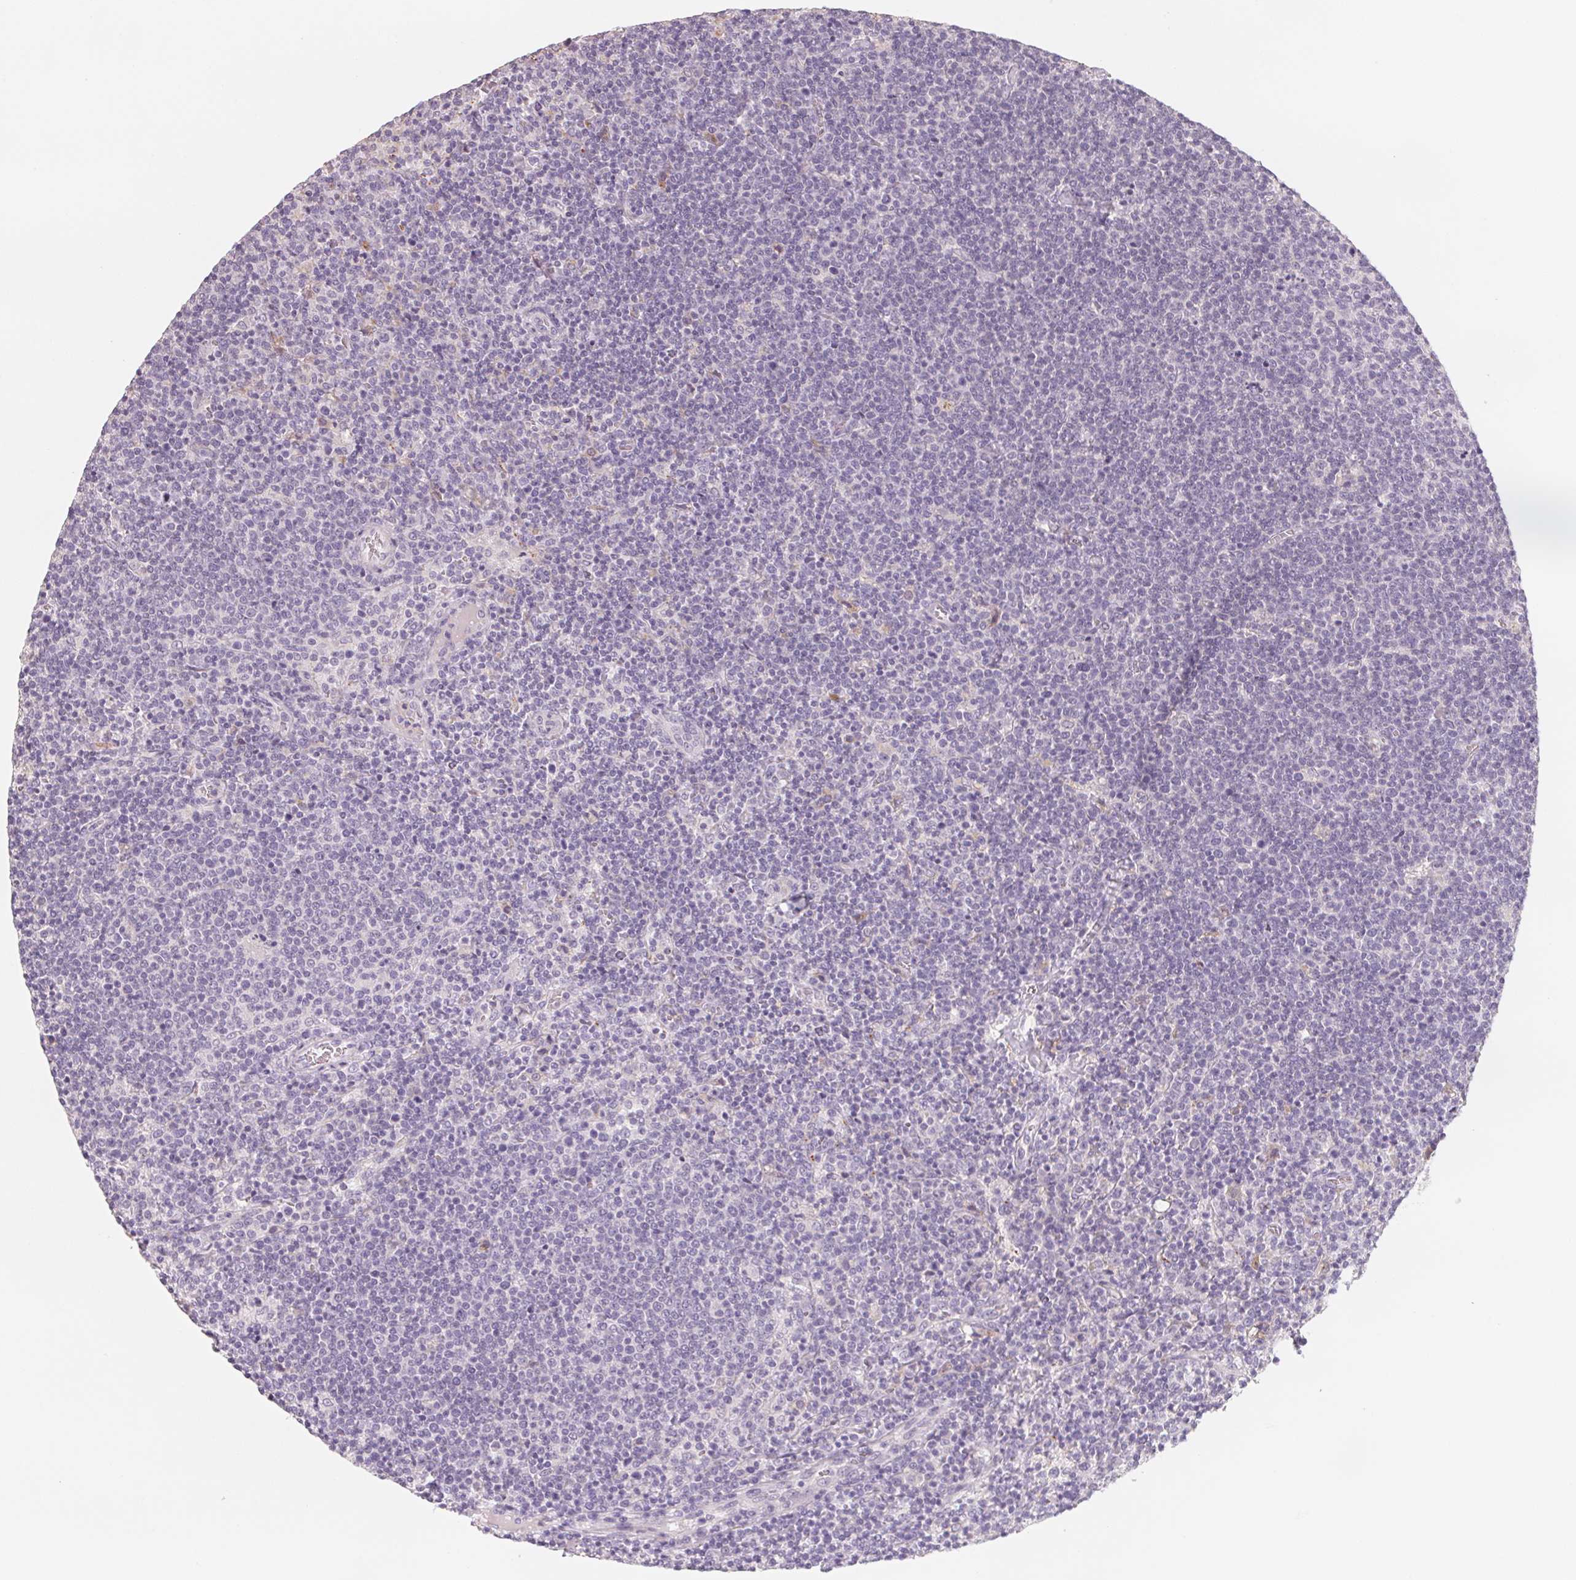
{"staining": {"intensity": "negative", "quantity": "none", "location": "none"}, "tissue": "lymphoma", "cell_type": "Tumor cells", "image_type": "cancer", "snomed": [{"axis": "morphology", "description": "Malignant lymphoma, non-Hodgkin's type, High grade"}, {"axis": "topography", "description": "Lymph node"}], "caption": "Protein analysis of malignant lymphoma, non-Hodgkin's type (high-grade) demonstrates no significant positivity in tumor cells. Nuclei are stained in blue.", "gene": "TREH", "patient": {"sex": "male", "age": 61}}